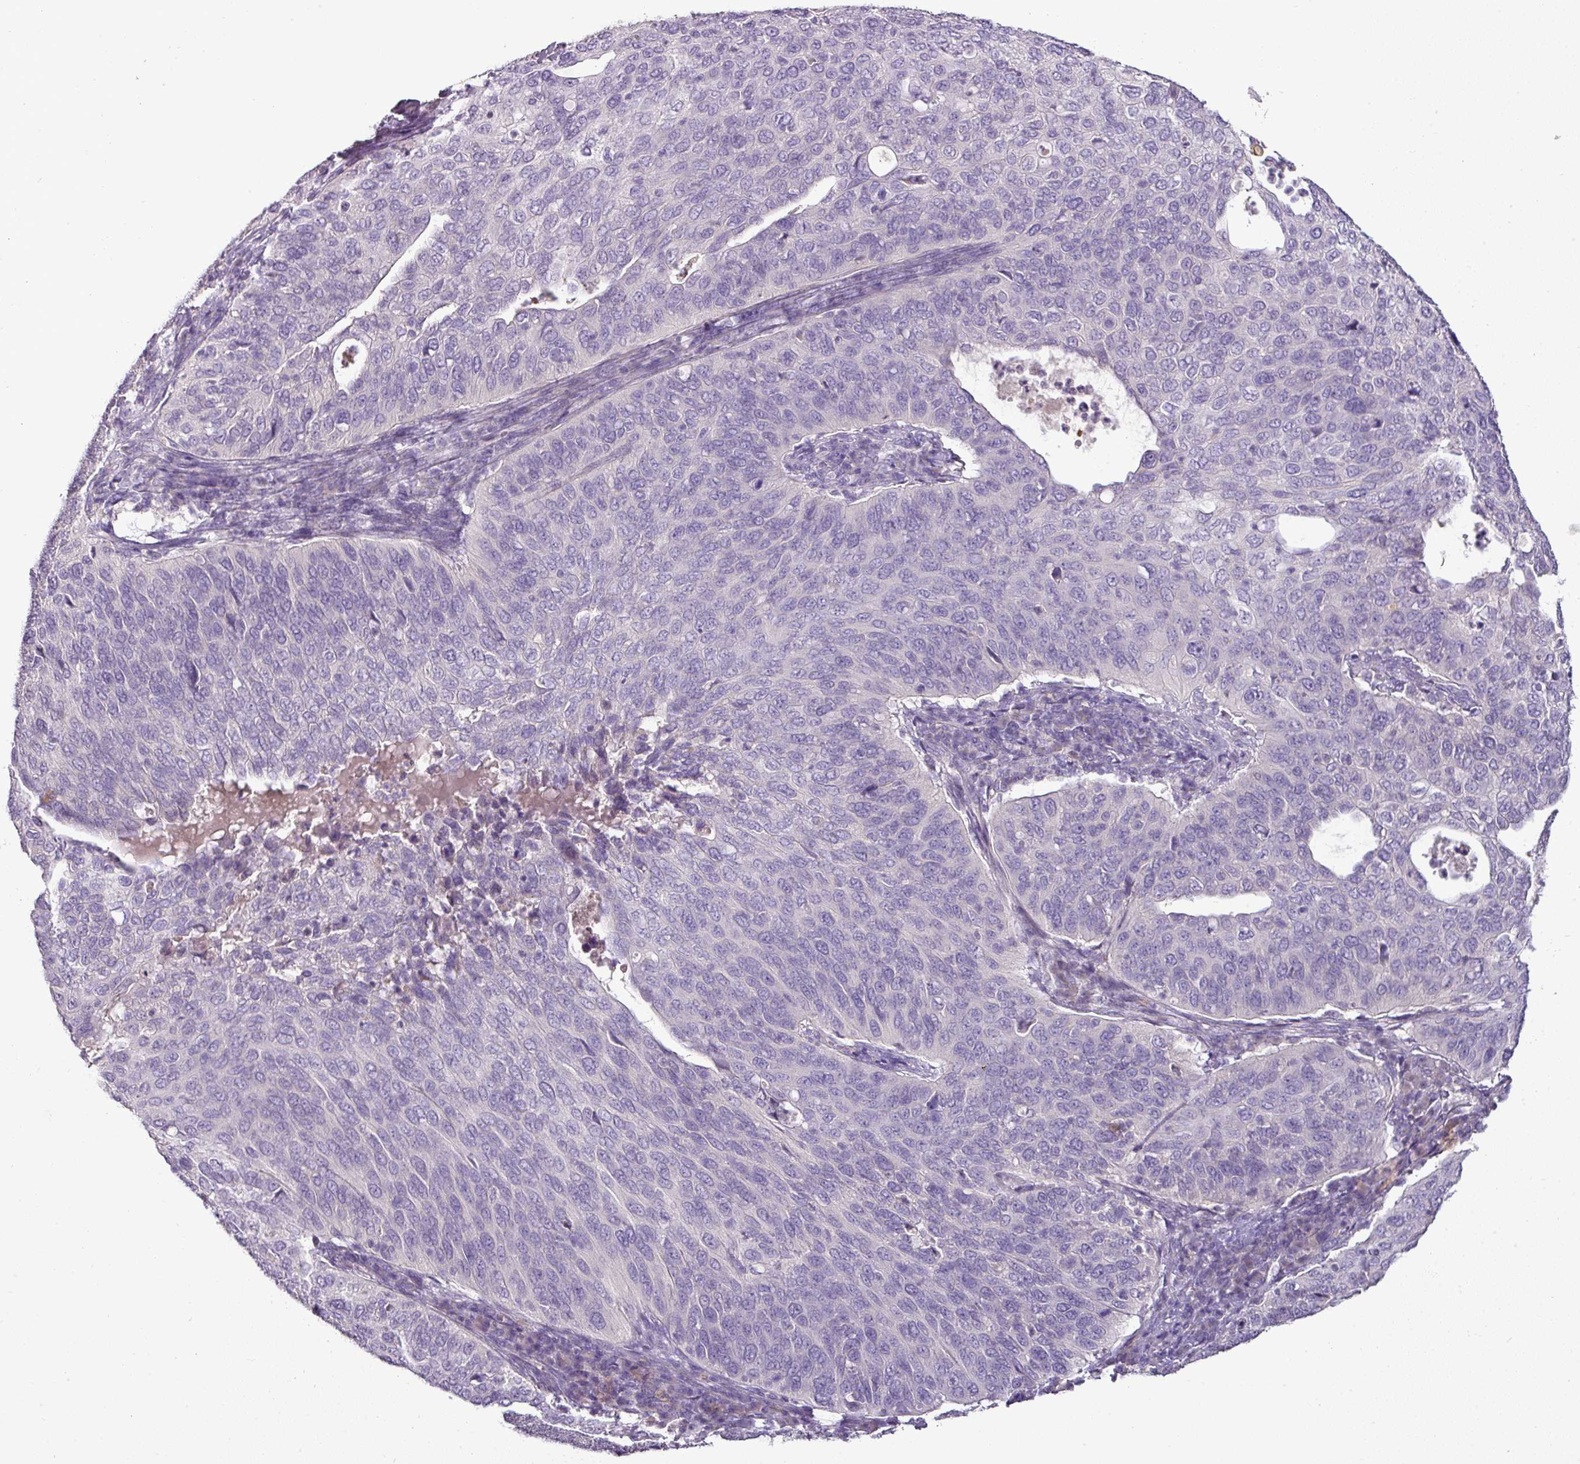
{"staining": {"intensity": "negative", "quantity": "none", "location": "none"}, "tissue": "cervical cancer", "cell_type": "Tumor cells", "image_type": "cancer", "snomed": [{"axis": "morphology", "description": "Squamous cell carcinoma, NOS"}, {"axis": "topography", "description": "Cervix"}], "caption": "Human squamous cell carcinoma (cervical) stained for a protein using IHC demonstrates no expression in tumor cells.", "gene": "BRINP2", "patient": {"sex": "female", "age": 36}}